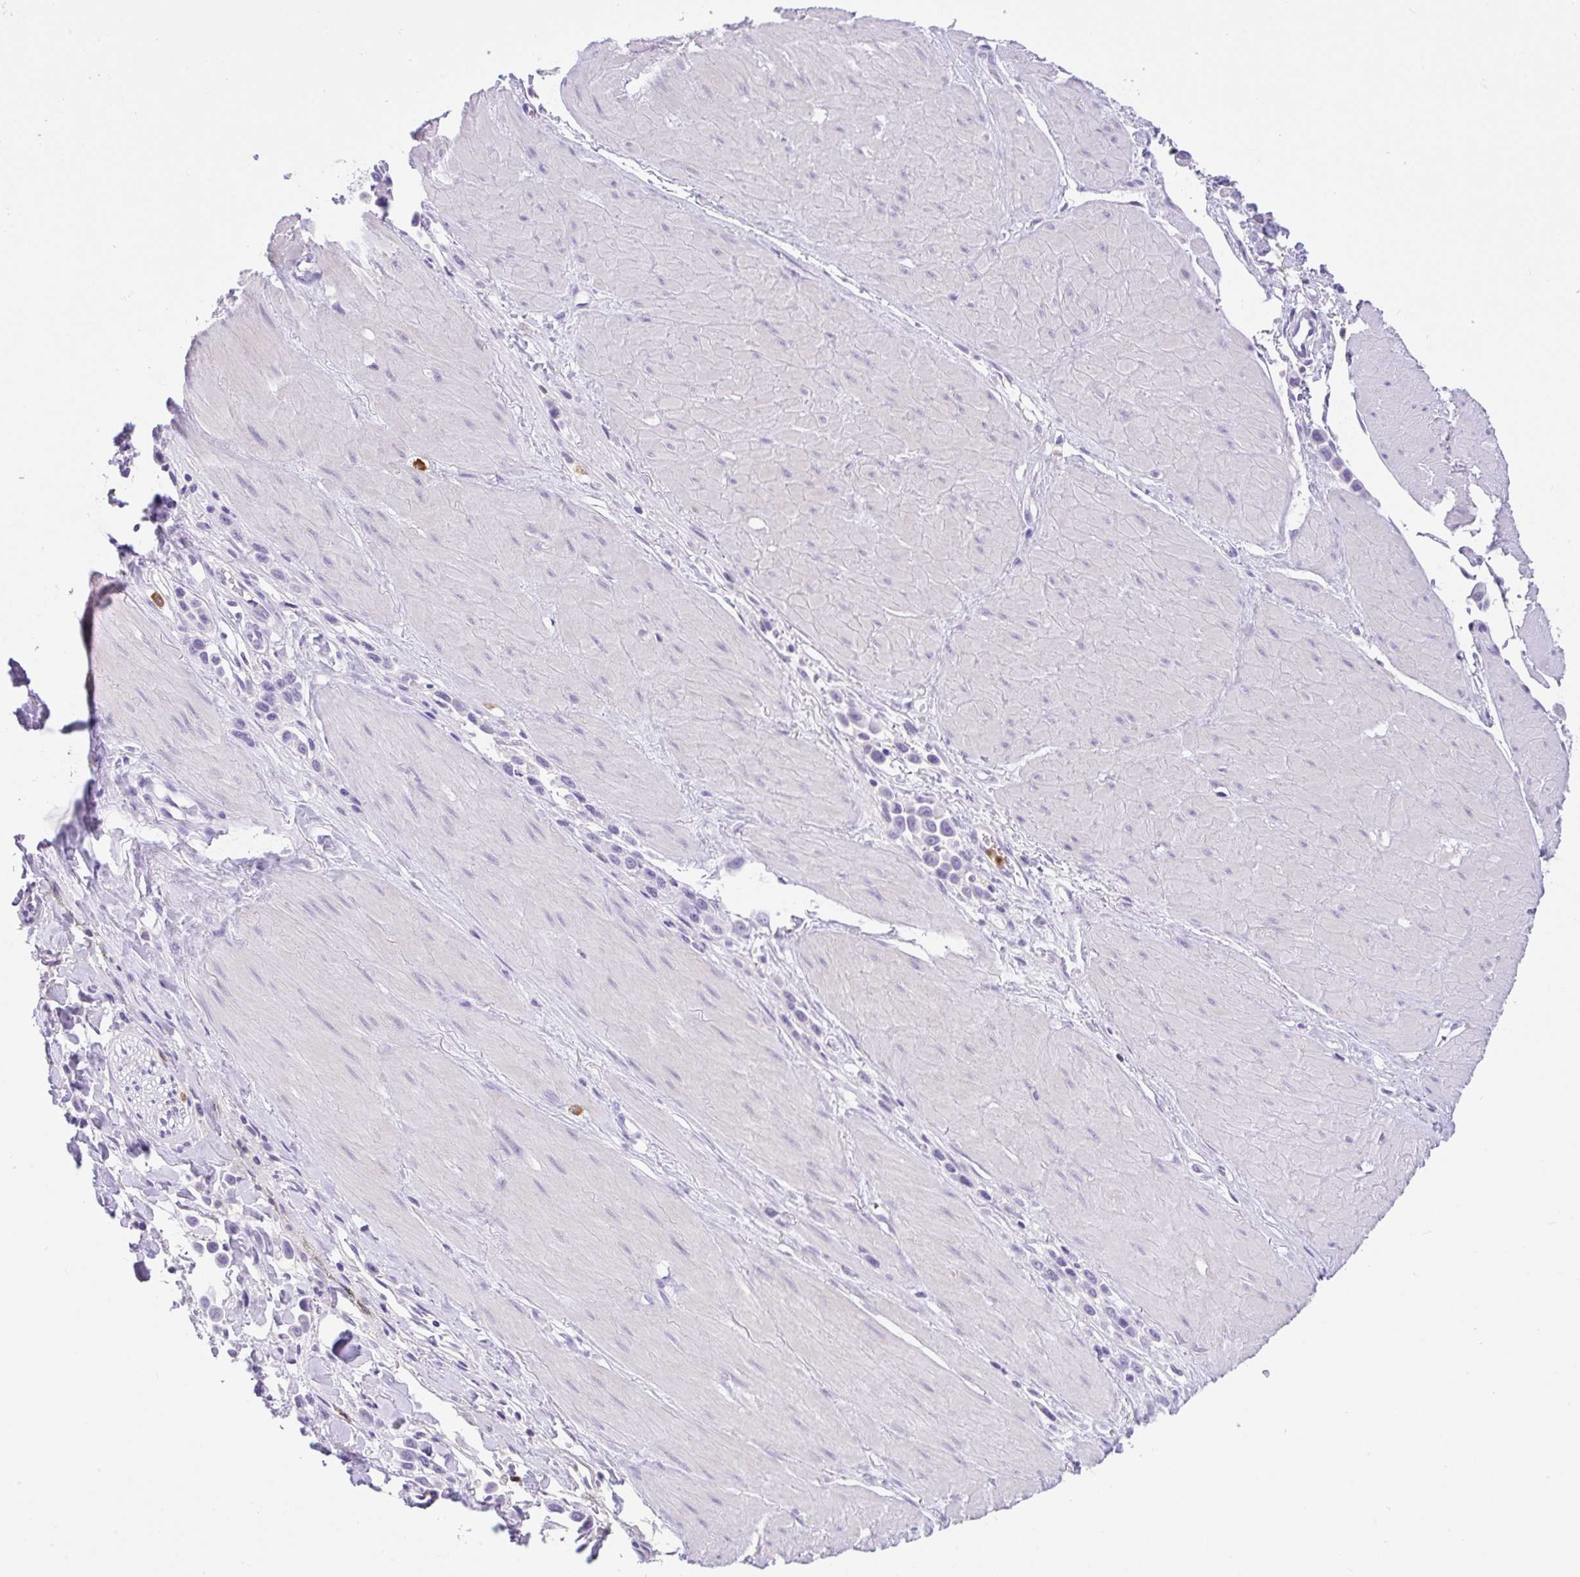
{"staining": {"intensity": "negative", "quantity": "none", "location": "none"}, "tissue": "stomach cancer", "cell_type": "Tumor cells", "image_type": "cancer", "snomed": [{"axis": "morphology", "description": "Adenocarcinoma, NOS"}, {"axis": "topography", "description": "Stomach"}], "caption": "Image shows no protein staining in tumor cells of stomach adenocarcinoma tissue.", "gene": "NCF1", "patient": {"sex": "male", "age": 47}}